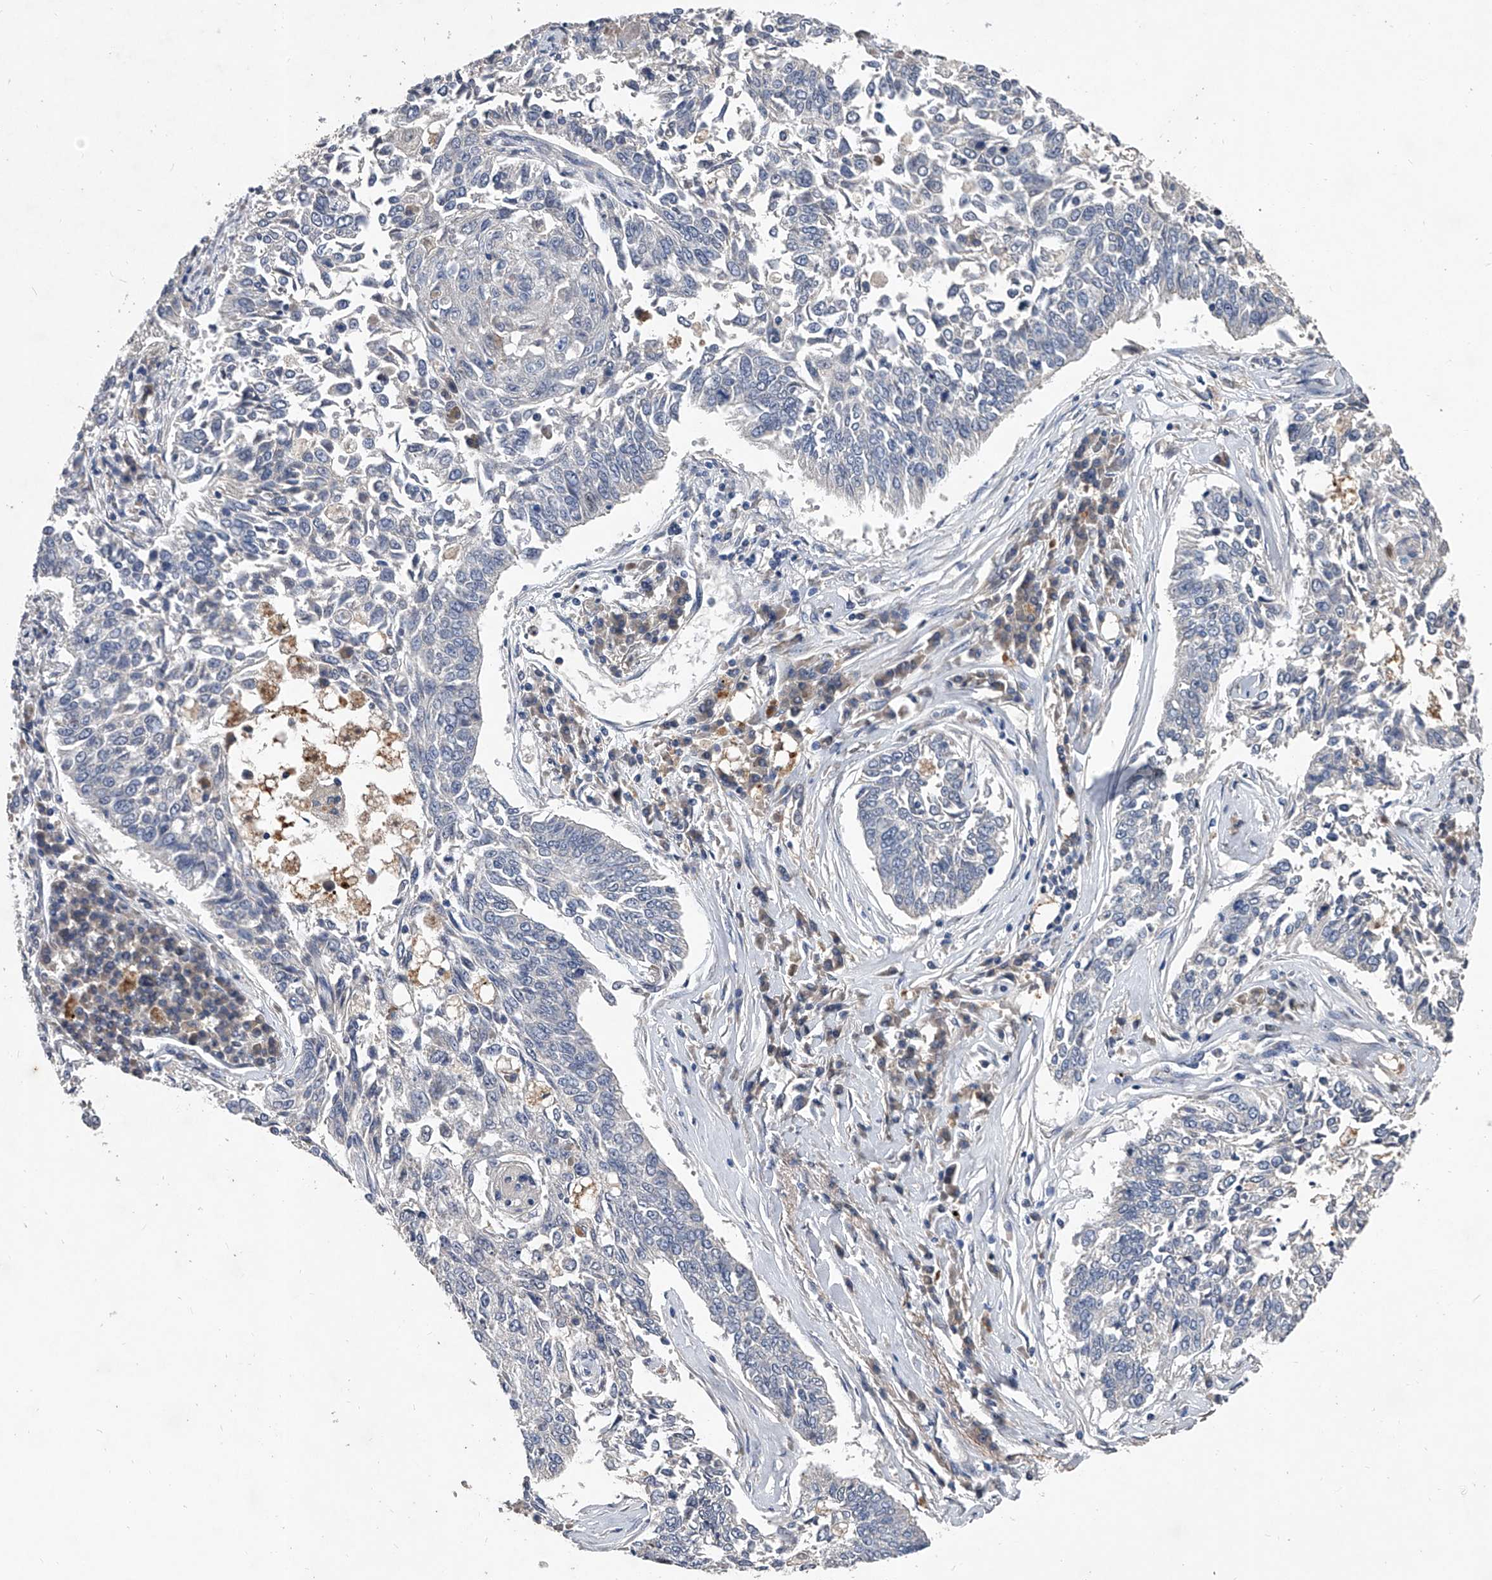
{"staining": {"intensity": "negative", "quantity": "none", "location": "none"}, "tissue": "lung cancer", "cell_type": "Tumor cells", "image_type": "cancer", "snomed": [{"axis": "morphology", "description": "Normal tissue, NOS"}, {"axis": "morphology", "description": "Squamous cell carcinoma, NOS"}, {"axis": "topography", "description": "Cartilage tissue"}, {"axis": "topography", "description": "Bronchus"}, {"axis": "topography", "description": "Lung"}], "caption": "DAB immunohistochemical staining of lung cancer reveals no significant expression in tumor cells.", "gene": "C5", "patient": {"sex": "female", "age": 49}}